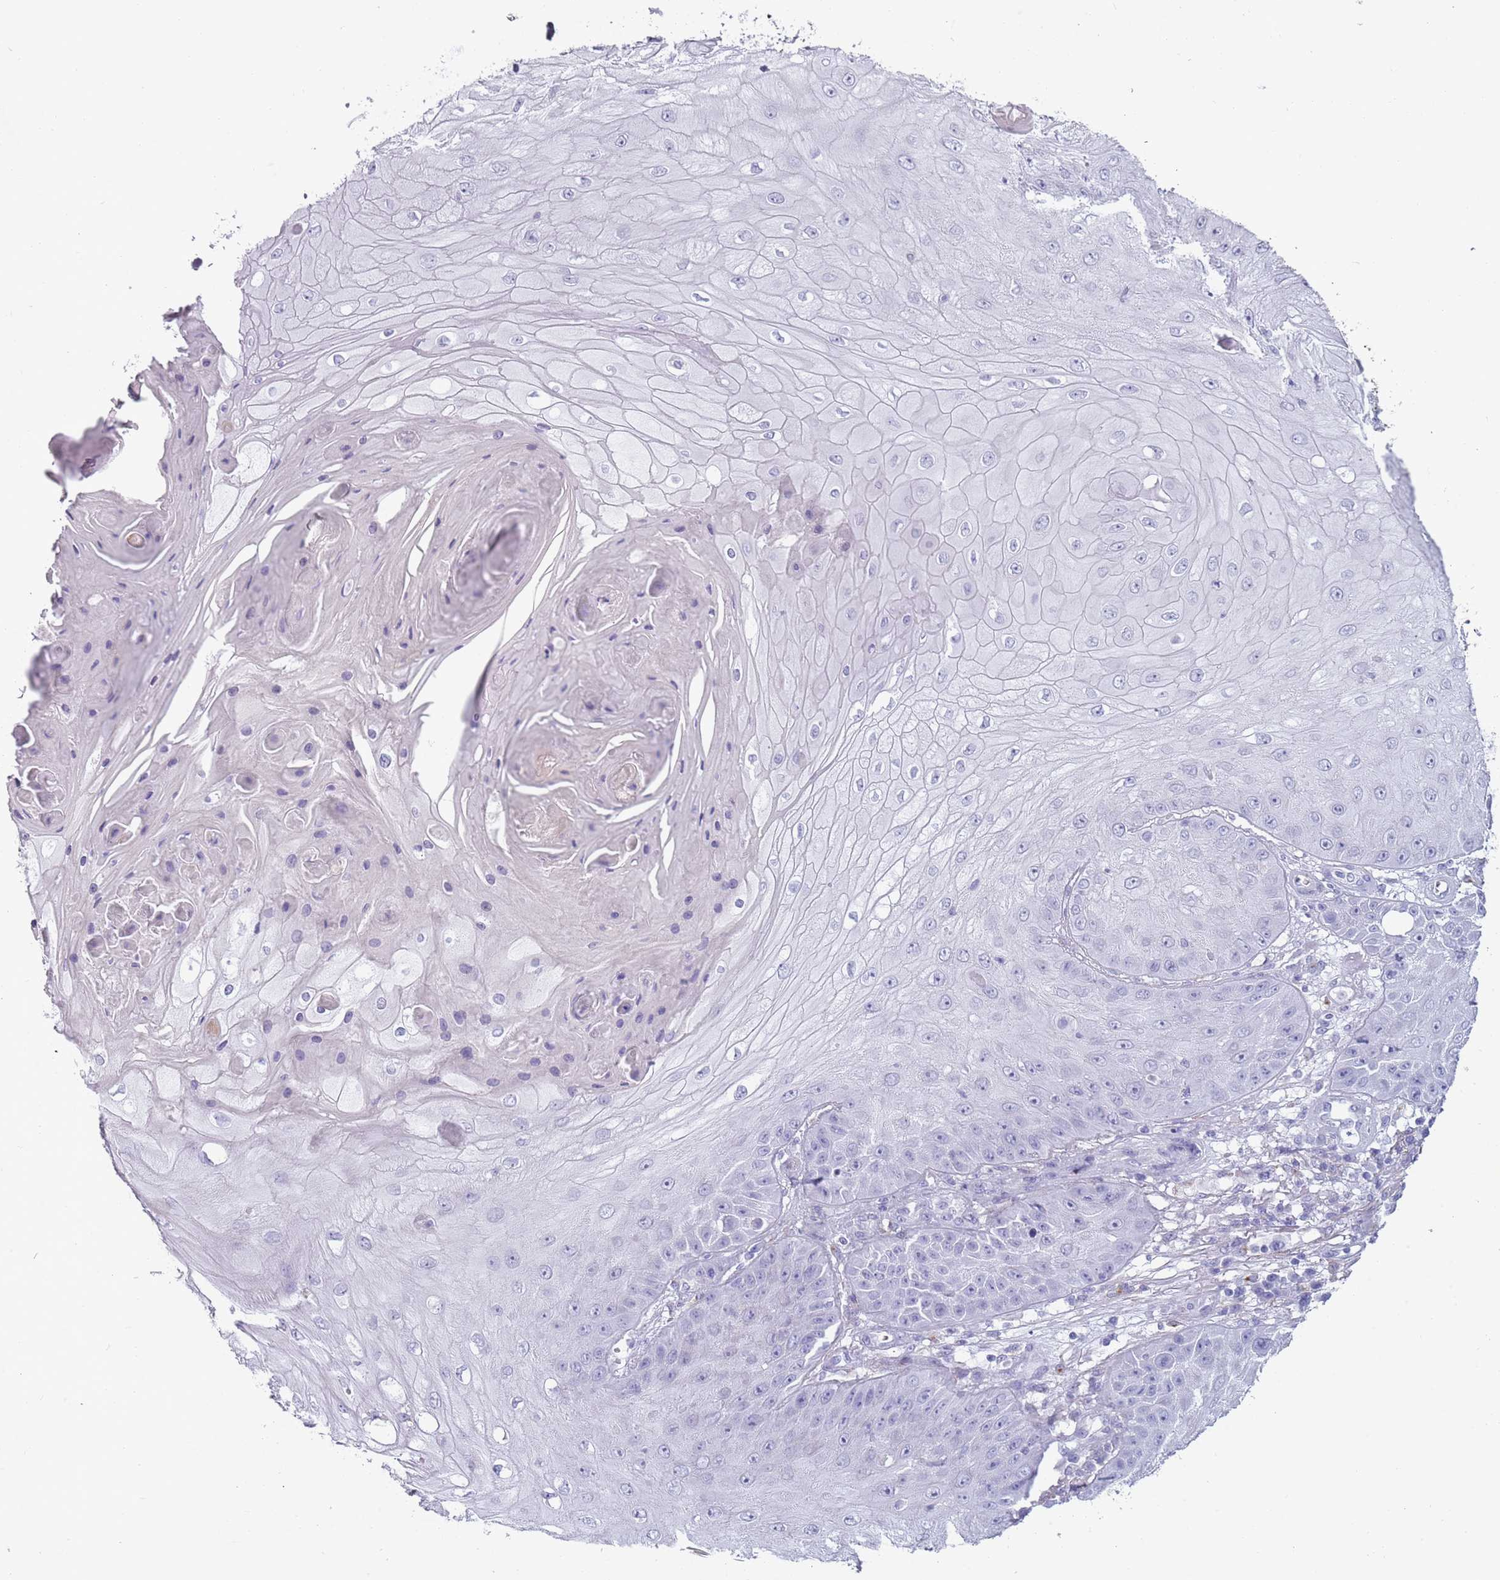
{"staining": {"intensity": "negative", "quantity": "none", "location": "none"}, "tissue": "skin cancer", "cell_type": "Tumor cells", "image_type": "cancer", "snomed": [{"axis": "morphology", "description": "Squamous cell carcinoma, NOS"}, {"axis": "topography", "description": "Skin"}], "caption": "Tumor cells are negative for protein expression in human skin cancer (squamous cell carcinoma). The staining was performed using DAB (3,3'-diaminobenzidine) to visualize the protein expression in brown, while the nuclei were stained in blue with hematoxylin (Magnification: 20x).", "gene": "COLEC12", "patient": {"sex": "male", "age": 70}}